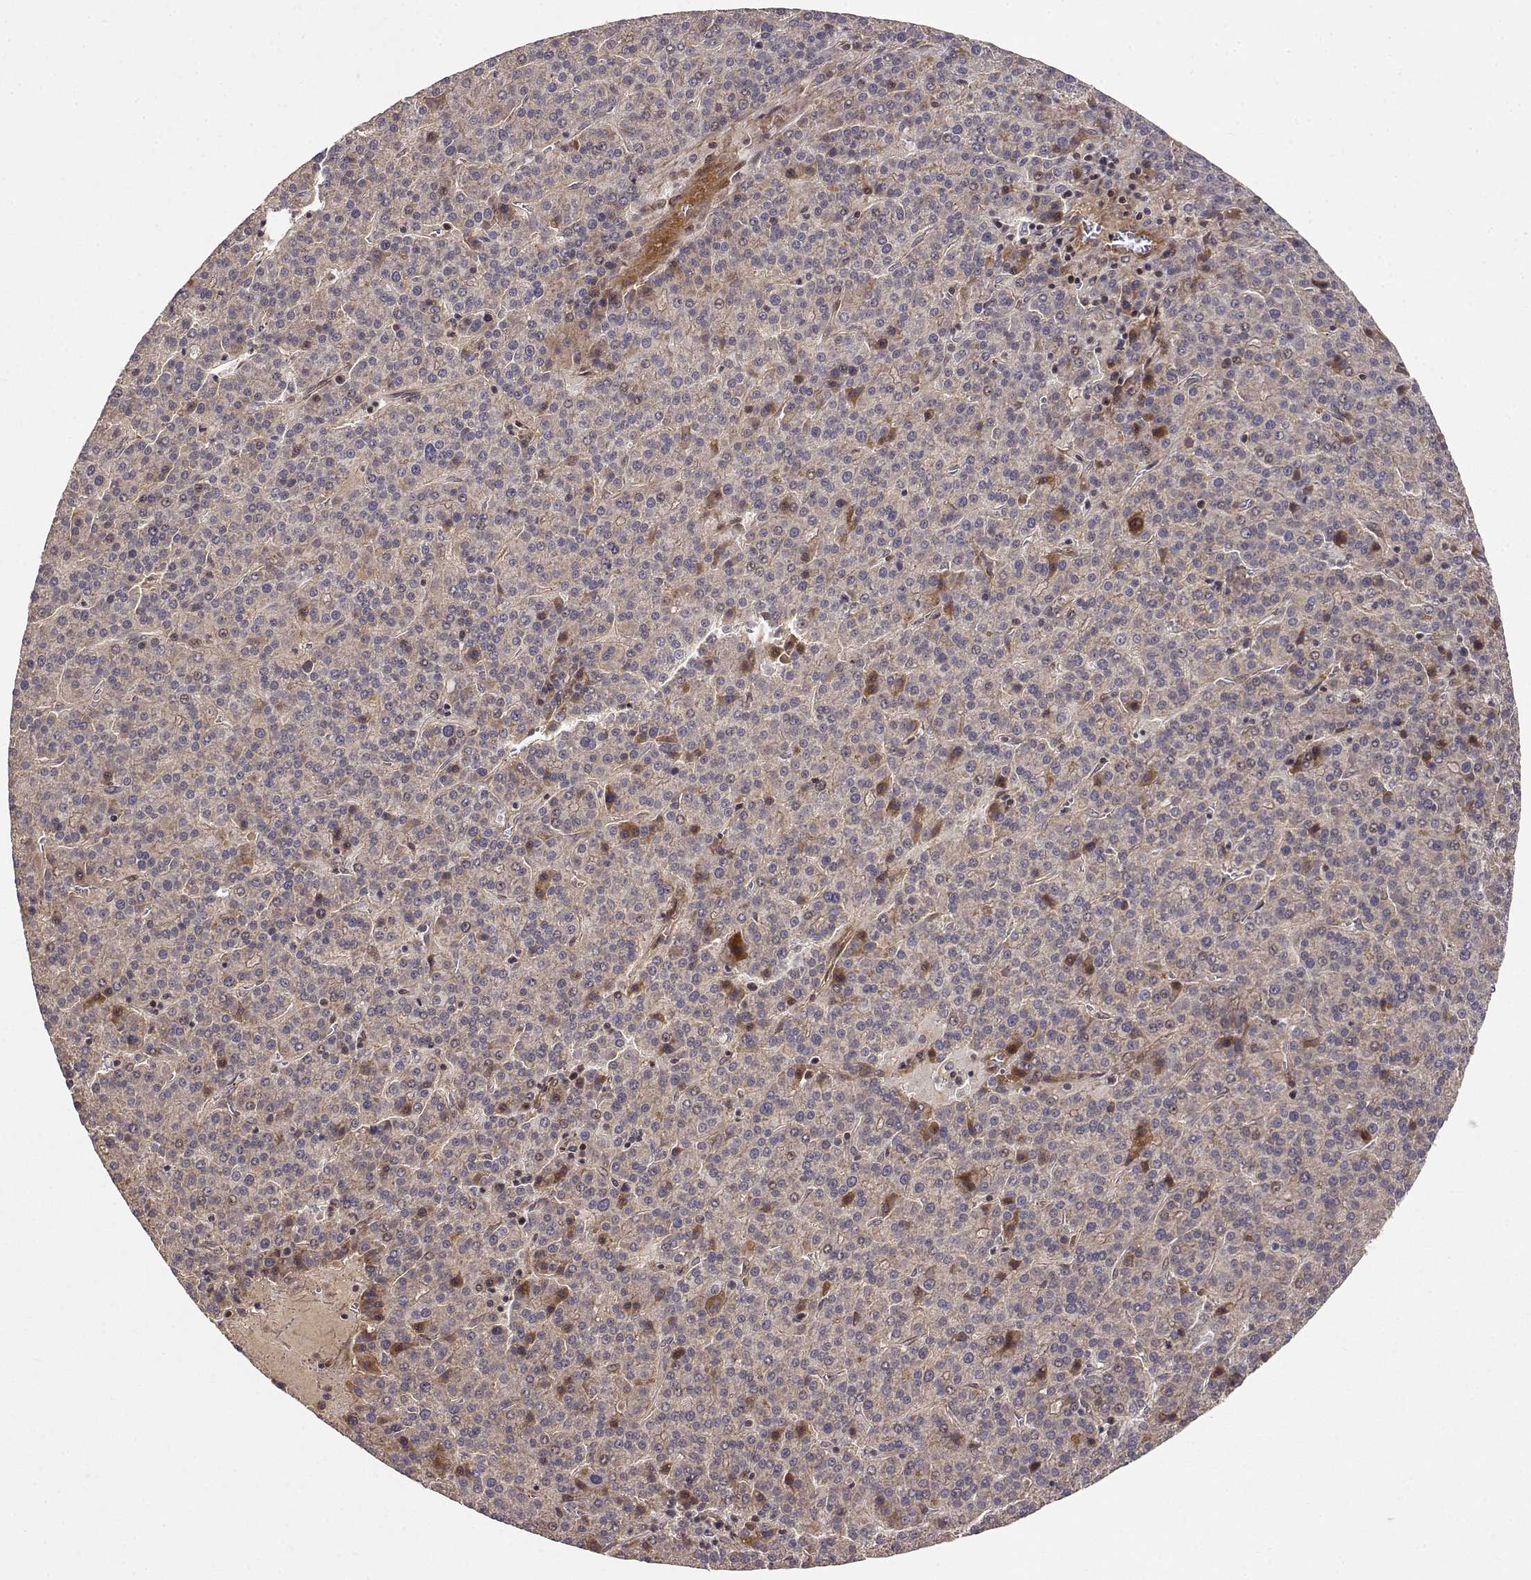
{"staining": {"intensity": "weak", "quantity": ">75%", "location": "cytoplasmic/membranous"}, "tissue": "liver cancer", "cell_type": "Tumor cells", "image_type": "cancer", "snomed": [{"axis": "morphology", "description": "Carcinoma, Hepatocellular, NOS"}, {"axis": "topography", "description": "Liver"}], "caption": "This histopathology image reveals immunohistochemistry (IHC) staining of liver cancer, with low weak cytoplasmic/membranous expression in approximately >75% of tumor cells.", "gene": "PICK1", "patient": {"sex": "female", "age": 58}}